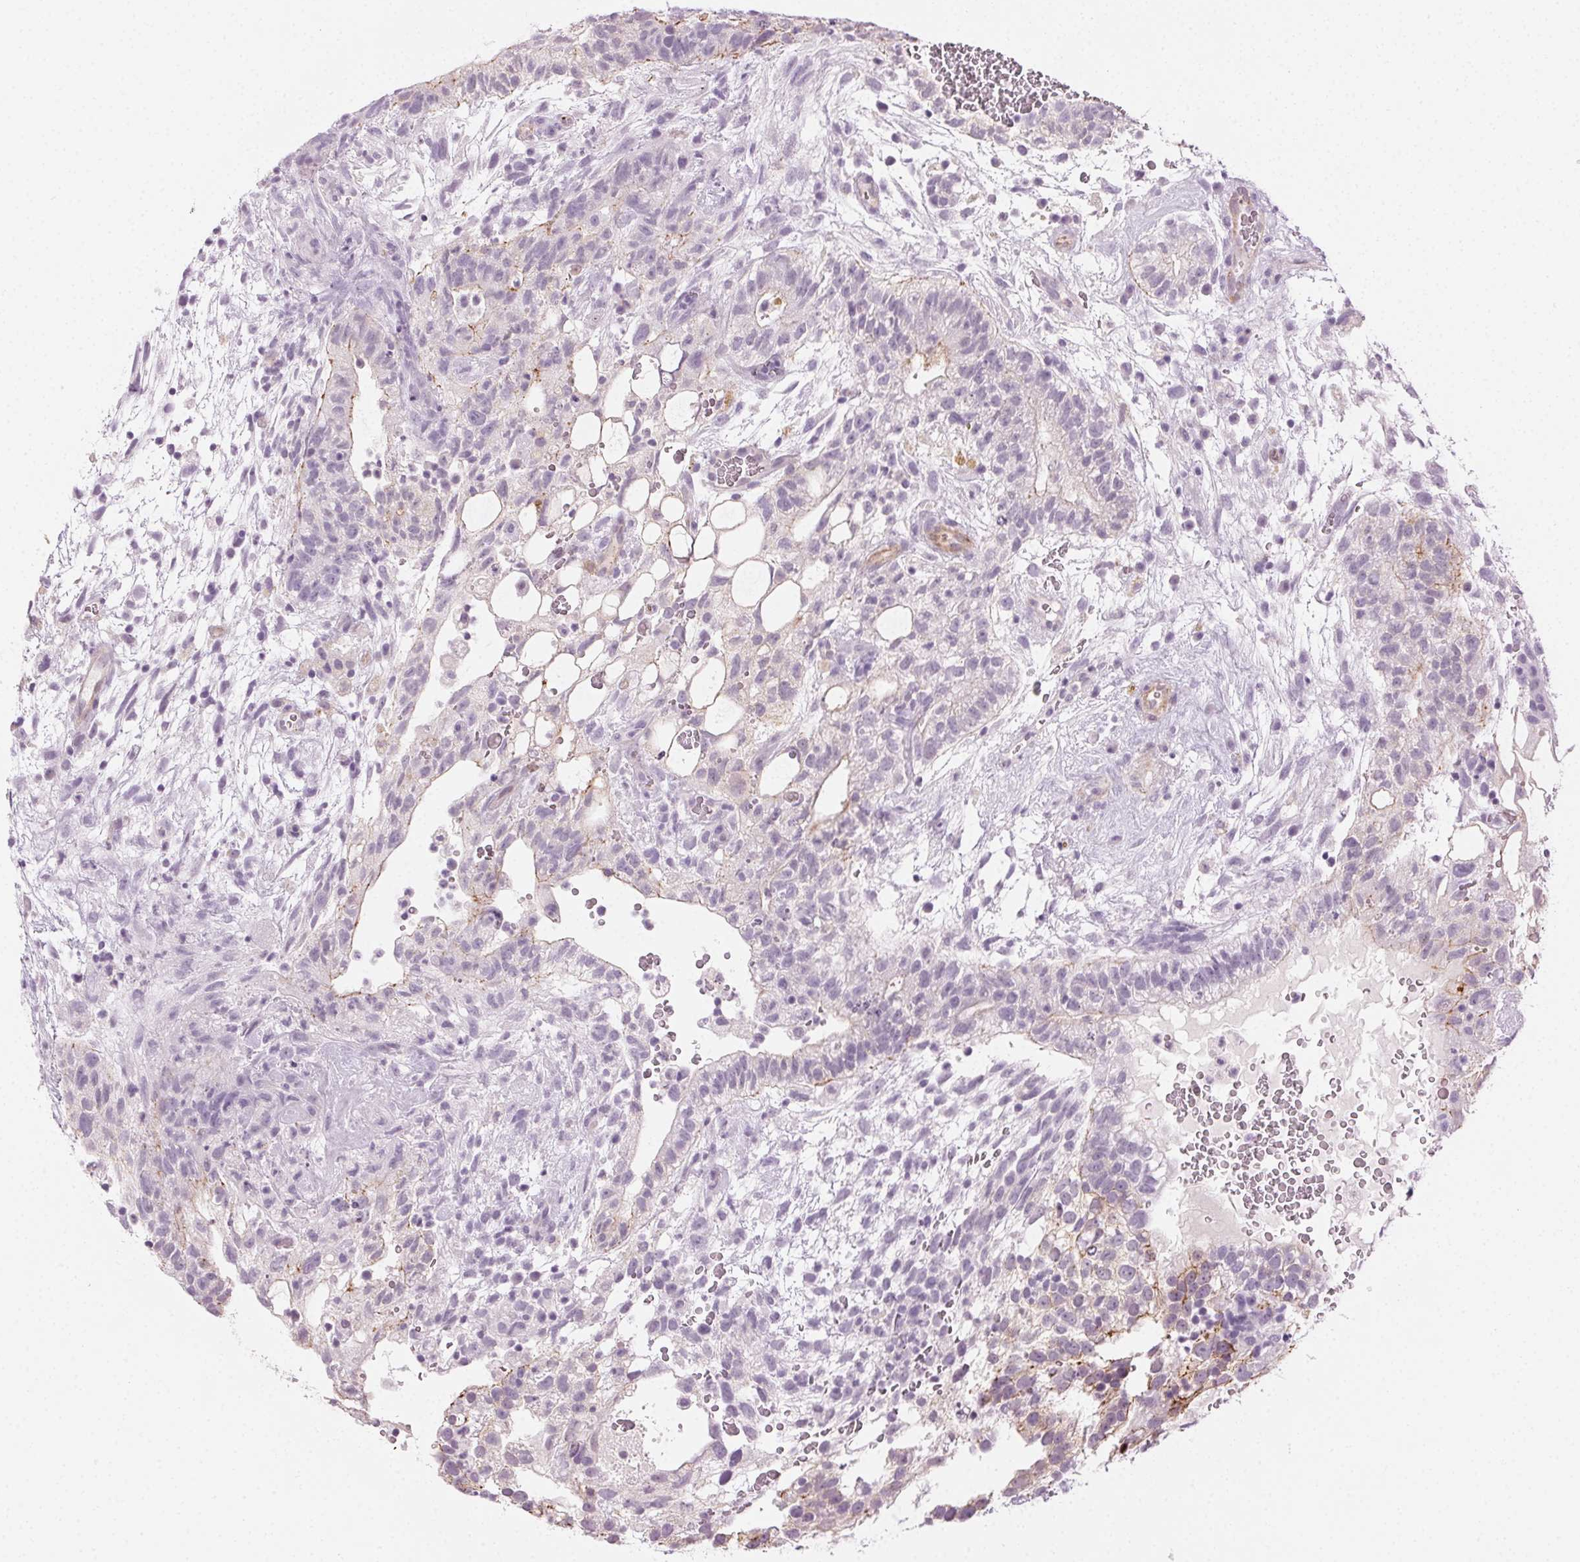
{"staining": {"intensity": "negative", "quantity": "none", "location": "none"}, "tissue": "testis cancer", "cell_type": "Tumor cells", "image_type": "cancer", "snomed": [{"axis": "morphology", "description": "Normal tissue, NOS"}, {"axis": "morphology", "description": "Carcinoma, Embryonal, NOS"}, {"axis": "topography", "description": "Testis"}], "caption": "This is a micrograph of immunohistochemistry staining of testis cancer (embryonal carcinoma), which shows no positivity in tumor cells.", "gene": "AIF1L", "patient": {"sex": "male", "age": 32}}